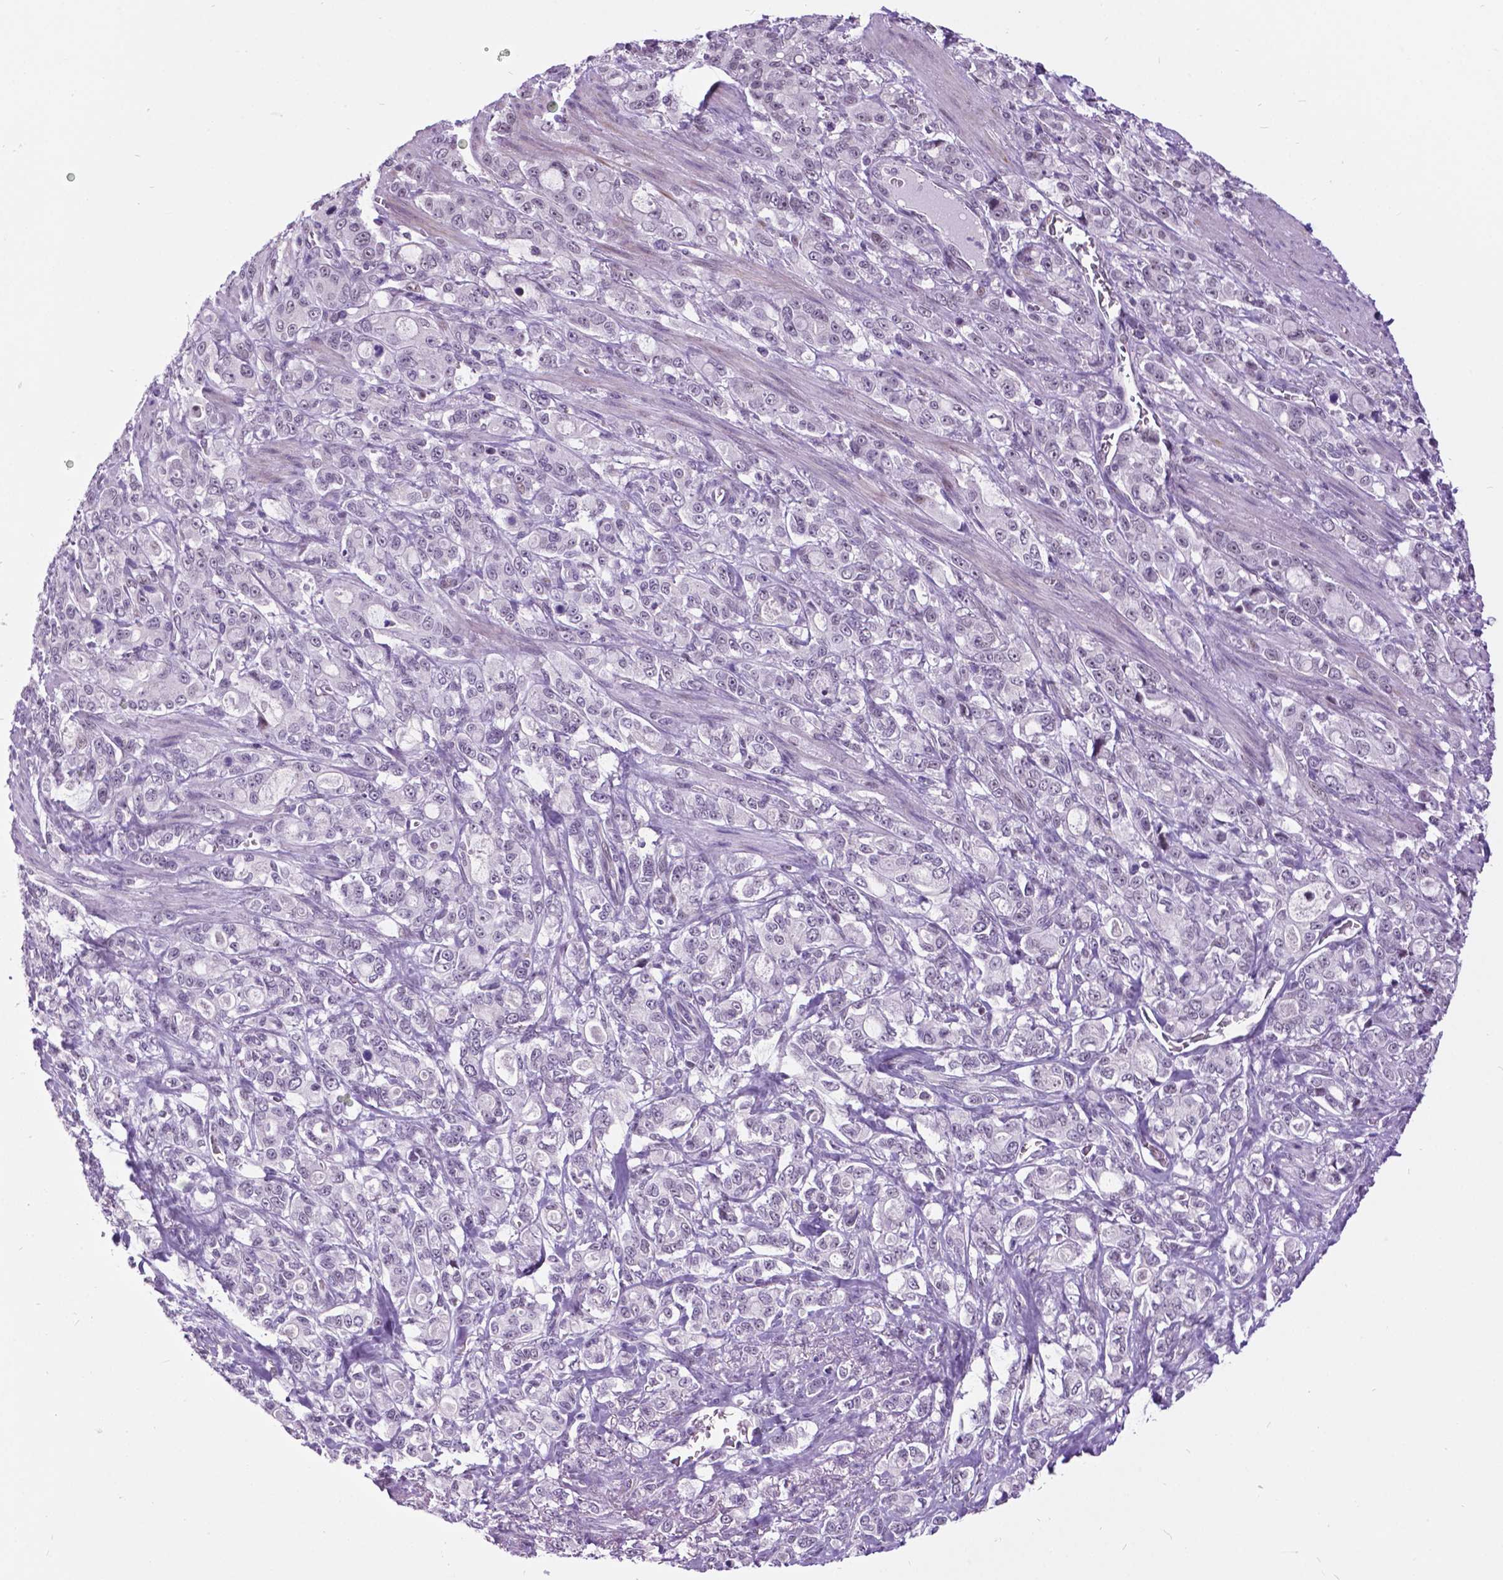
{"staining": {"intensity": "negative", "quantity": "none", "location": "none"}, "tissue": "stomach cancer", "cell_type": "Tumor cells", "image_type": "cancer", "snomed": [{"axis": "morphology", "description": "Adenocarcinoma, NOS"}, {"axis": "topography", "description": "Stomach"}], "caption": "This is a micrograph of immunohistochemistry (IHC) staining of stomach cancer, which shows no expression in tumor cells.", "gene": "DPF3", "patient": {"sex": "male", "age": 63}}